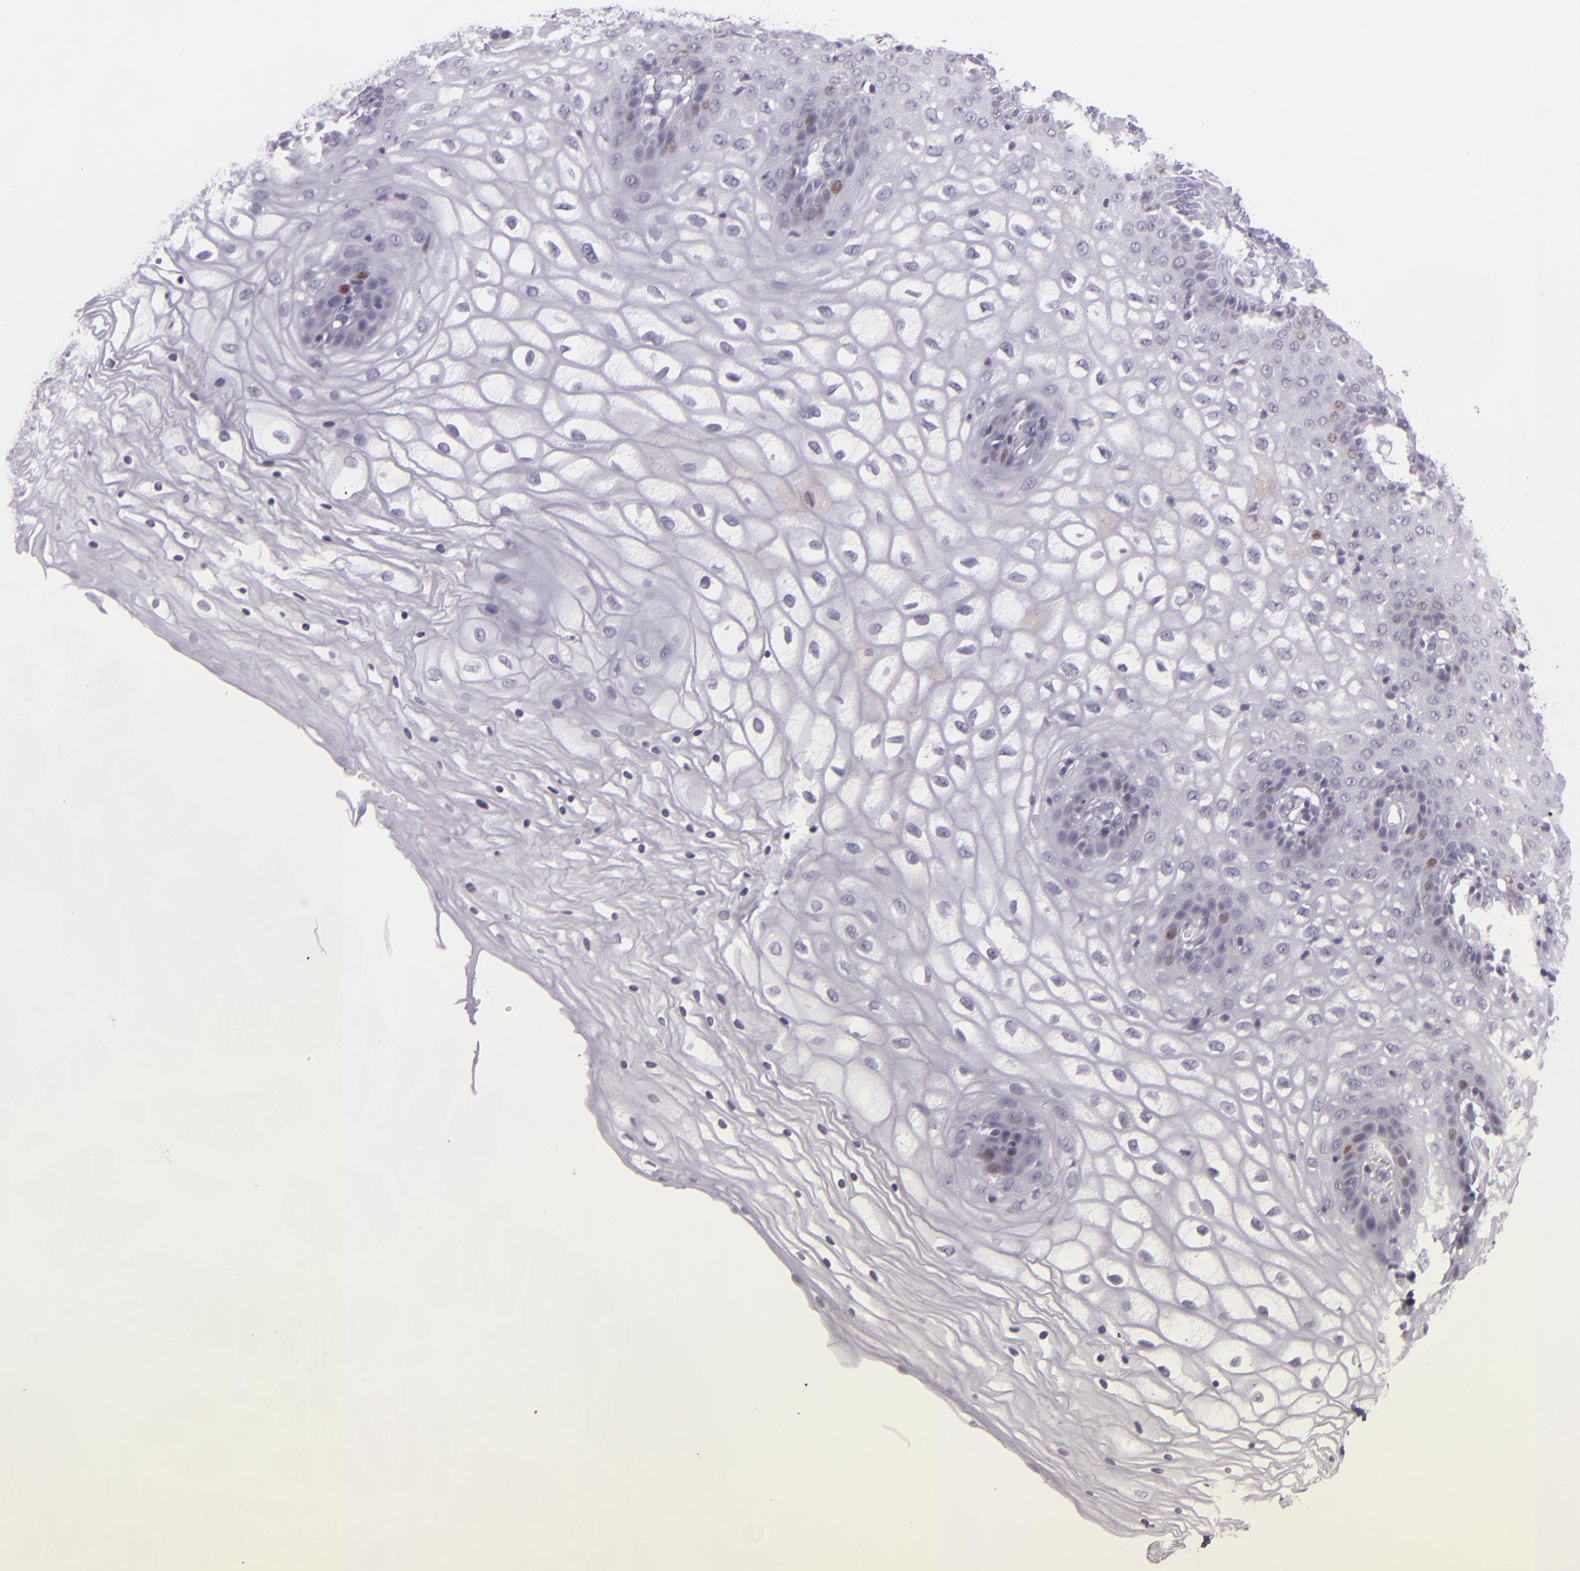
{"staining": {"intensity": "moderate", "quantity": "<25%", "location": "nuclear"}, "tissue": "vagina", "cell_type": "Squamous epithelial cells", "image_type": "normal", "snomed": [{"axis": "morphology", "description": "Normal tissue, NOS"}, {"axis": "topography", "description": "Vagina"}], "caption": "Squamous epithelial cells reveal low levels of moderate nuclear positivity in about <25% of cells in unremarkable human vagina. (Brightfield microscopy of DAB IHC at high magnification).", "gene": "MCM3", "patient": {"sex": "female", "age": 34}}